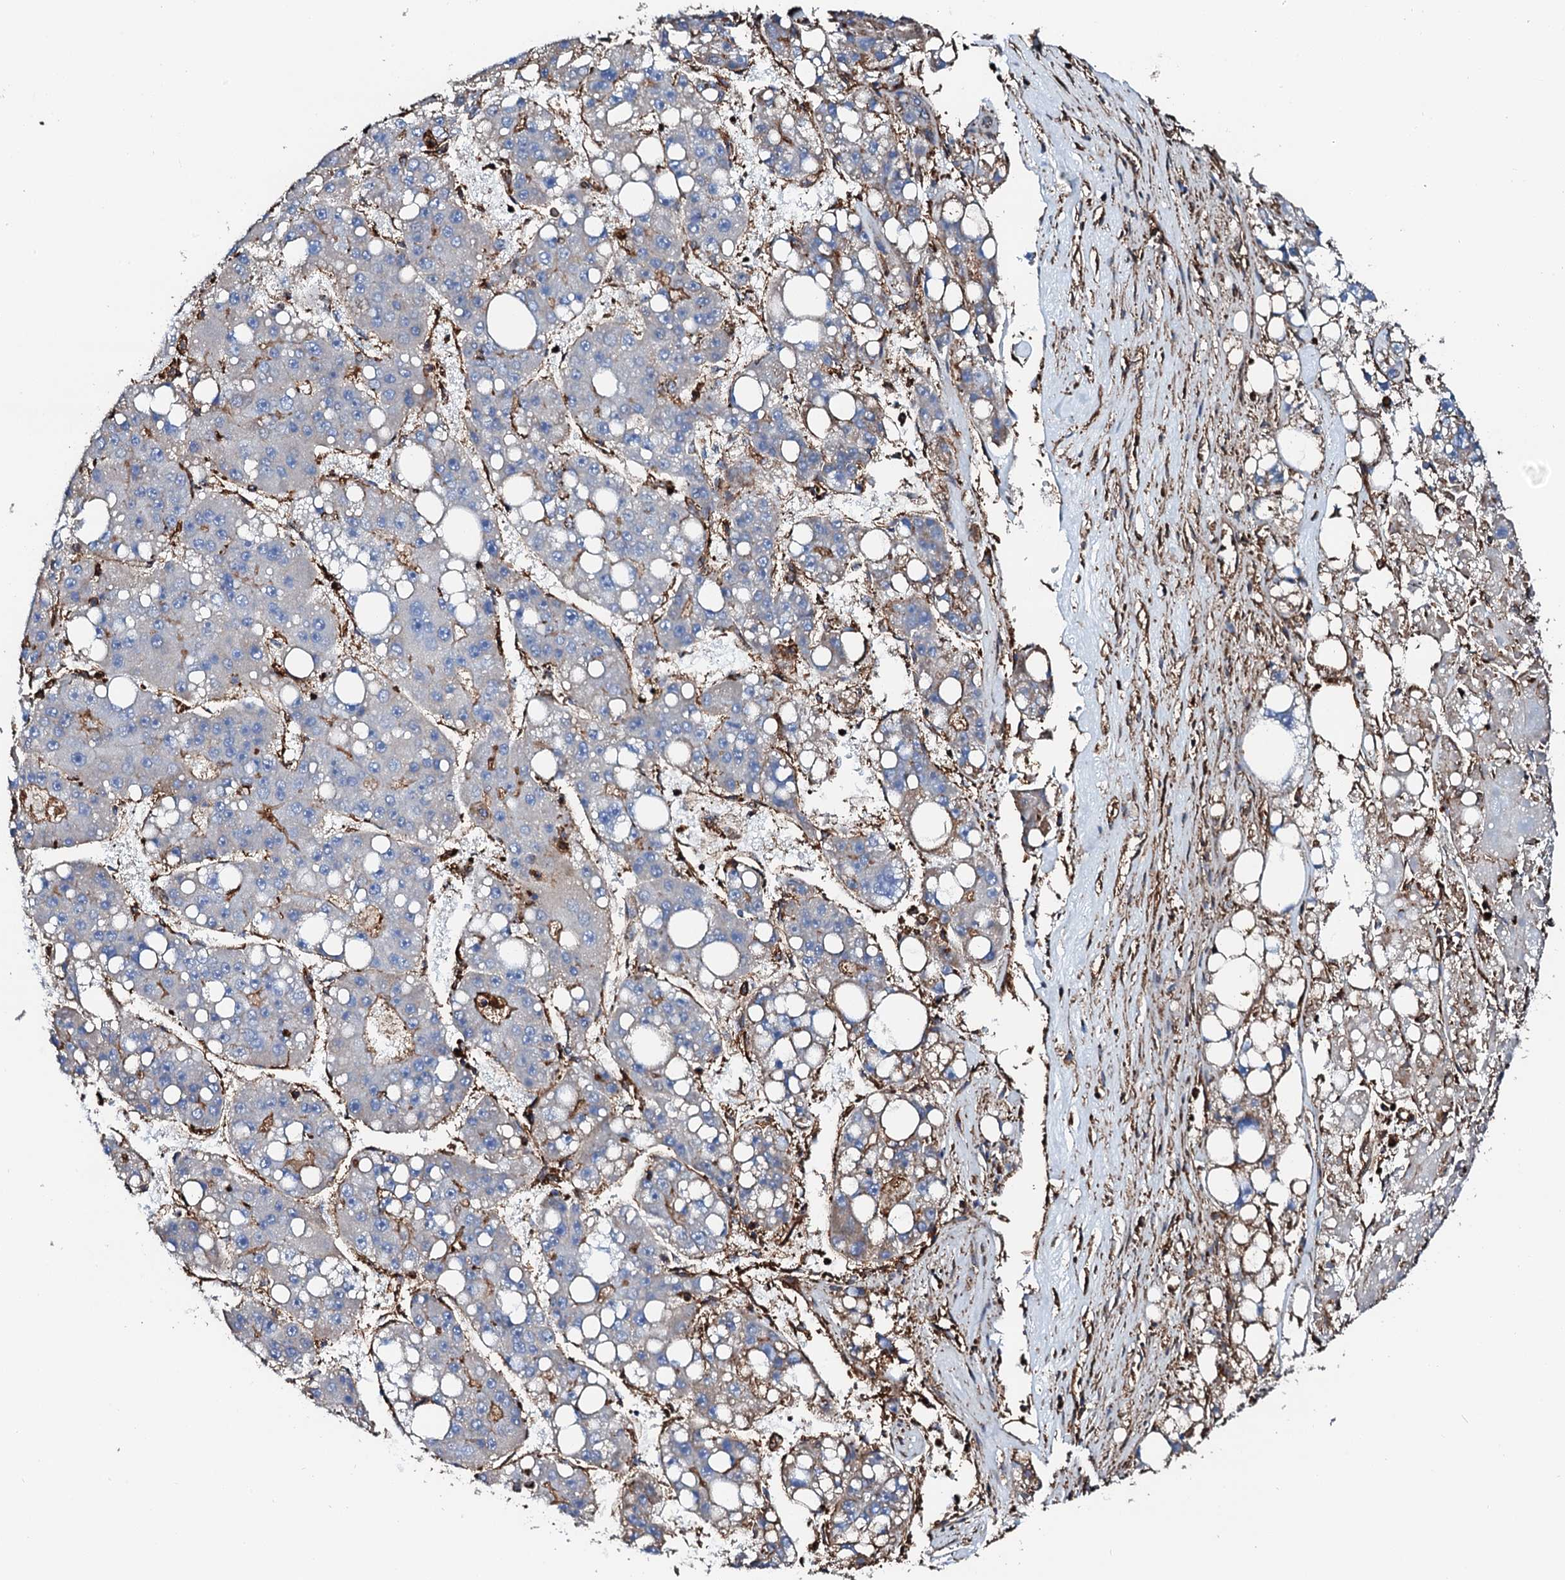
{"staining": {"intensity": "weak", "quantity": "<25%", "location": "cytoplasmic/membranous"}, "tissue": "liver cancer", "cell_type": "Tumor cells", "image_type": "cancer", "snomed": [{"axis": "morphology", "description": "Carcinoma, Hepatocellular, NOS"}, {"axis": "topography", "description": "Liver"}], "caption": "The IHC image has no significant positivity in tumor cells of liver cancer (hepatocellular carcinoma) tissue.", "gene": "INTS10", "patient": {"sex": "female", "age": 61}}